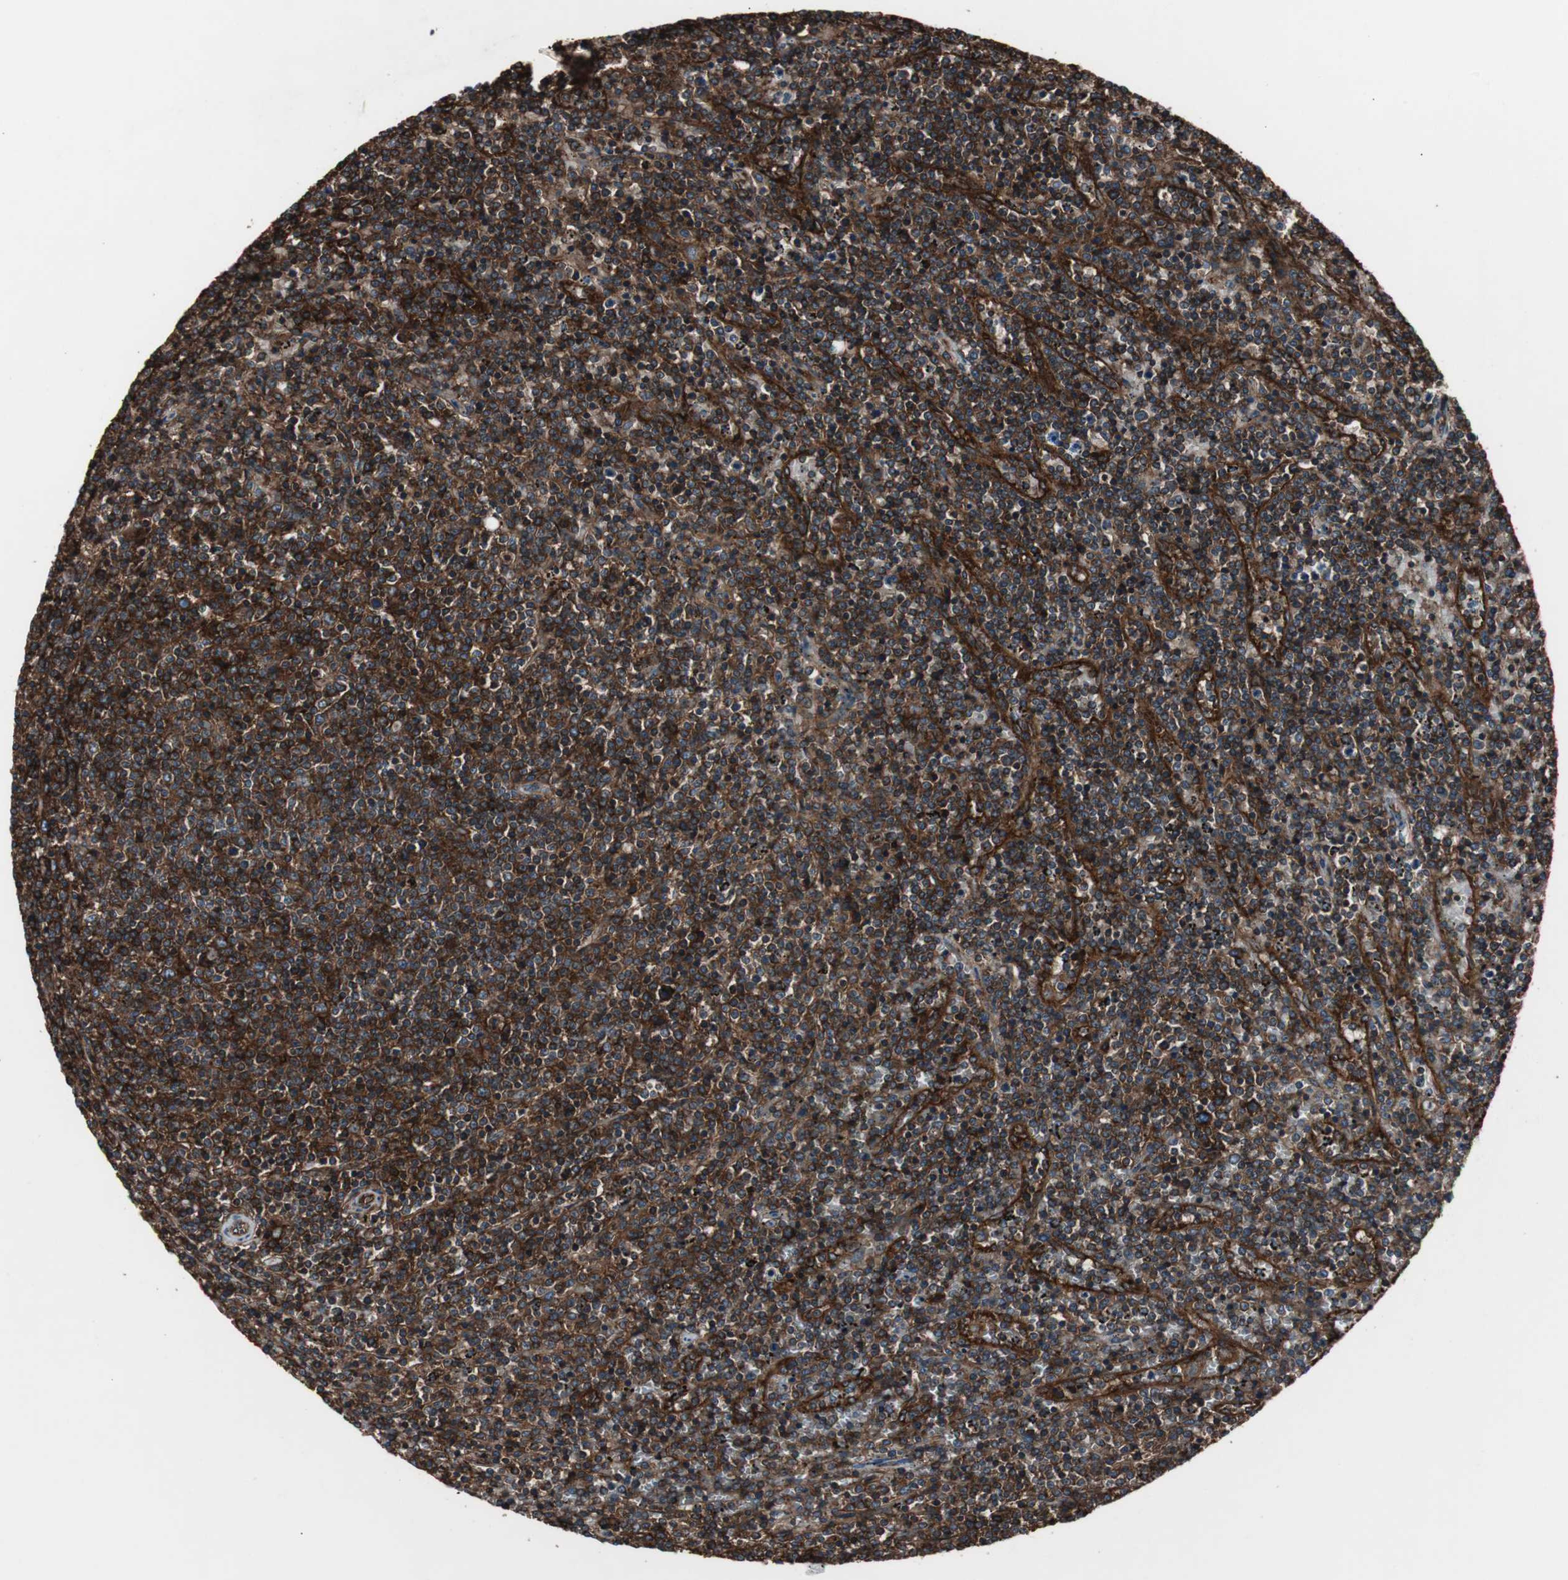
{"staining": {"intensity": "strong", "quantity": ">75%", "location": "cytoplasmic/membranous"}, "tissue": "lymphoma", "cell_type": "Tumor cells", "image_type": "cancer", "snomed": [{"axis": "morphology", "description": "Malignant lymphoma, non-Hodgkin's type, Low grade"}, {"axis": "topography", "description": "Spleen"}], "caption": "Lymphoma stained for a protein demonstrates strong cytoplasmic/membranous positivity in tumor cells. (IHC, brightfield microscopy, high magnification).", "gene": "B2M", "patient": {"sex": "female", "age": 50}}